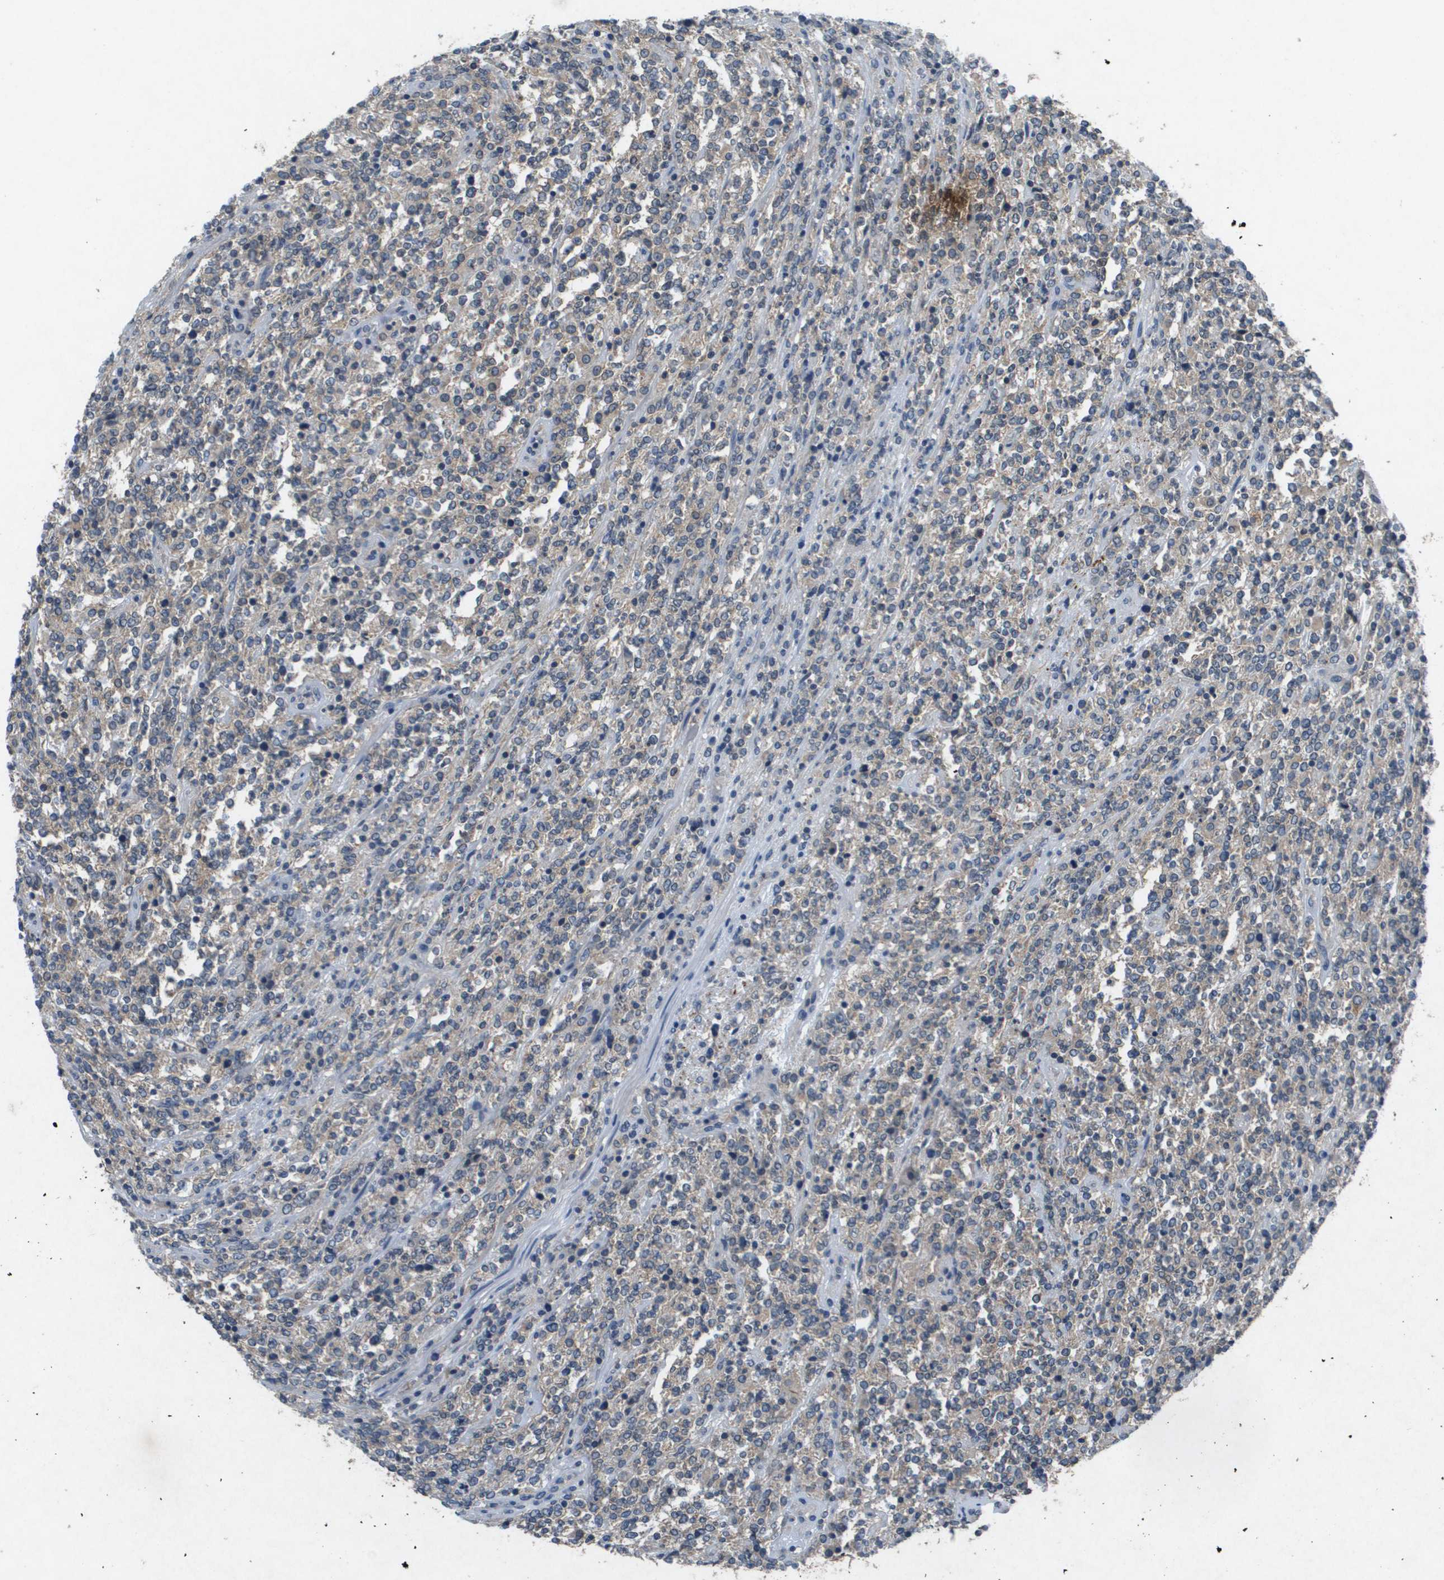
{"staining": {"intensity": "weak", "quantity": "<25%", "location": "cytoplasmic/membranous"}, "tissue": "lymphoma", "cell_type": "Tumor cells", "image_type": "cancer", "snomed": [{"axis": "morphology", "description": "Malignant lymphoma, non-Hodgkin's type, High grade"}, {"axis": "topography", "description": "Soft tissue"}], "caption": "A high-resolution photomicrograph shows immunohistochemistry (IHC) staining of lymphoma, which demonstrates no significant expression in tumor cells.", "gene": "PROC", "patient": {"sex": "male", "age": 18}}